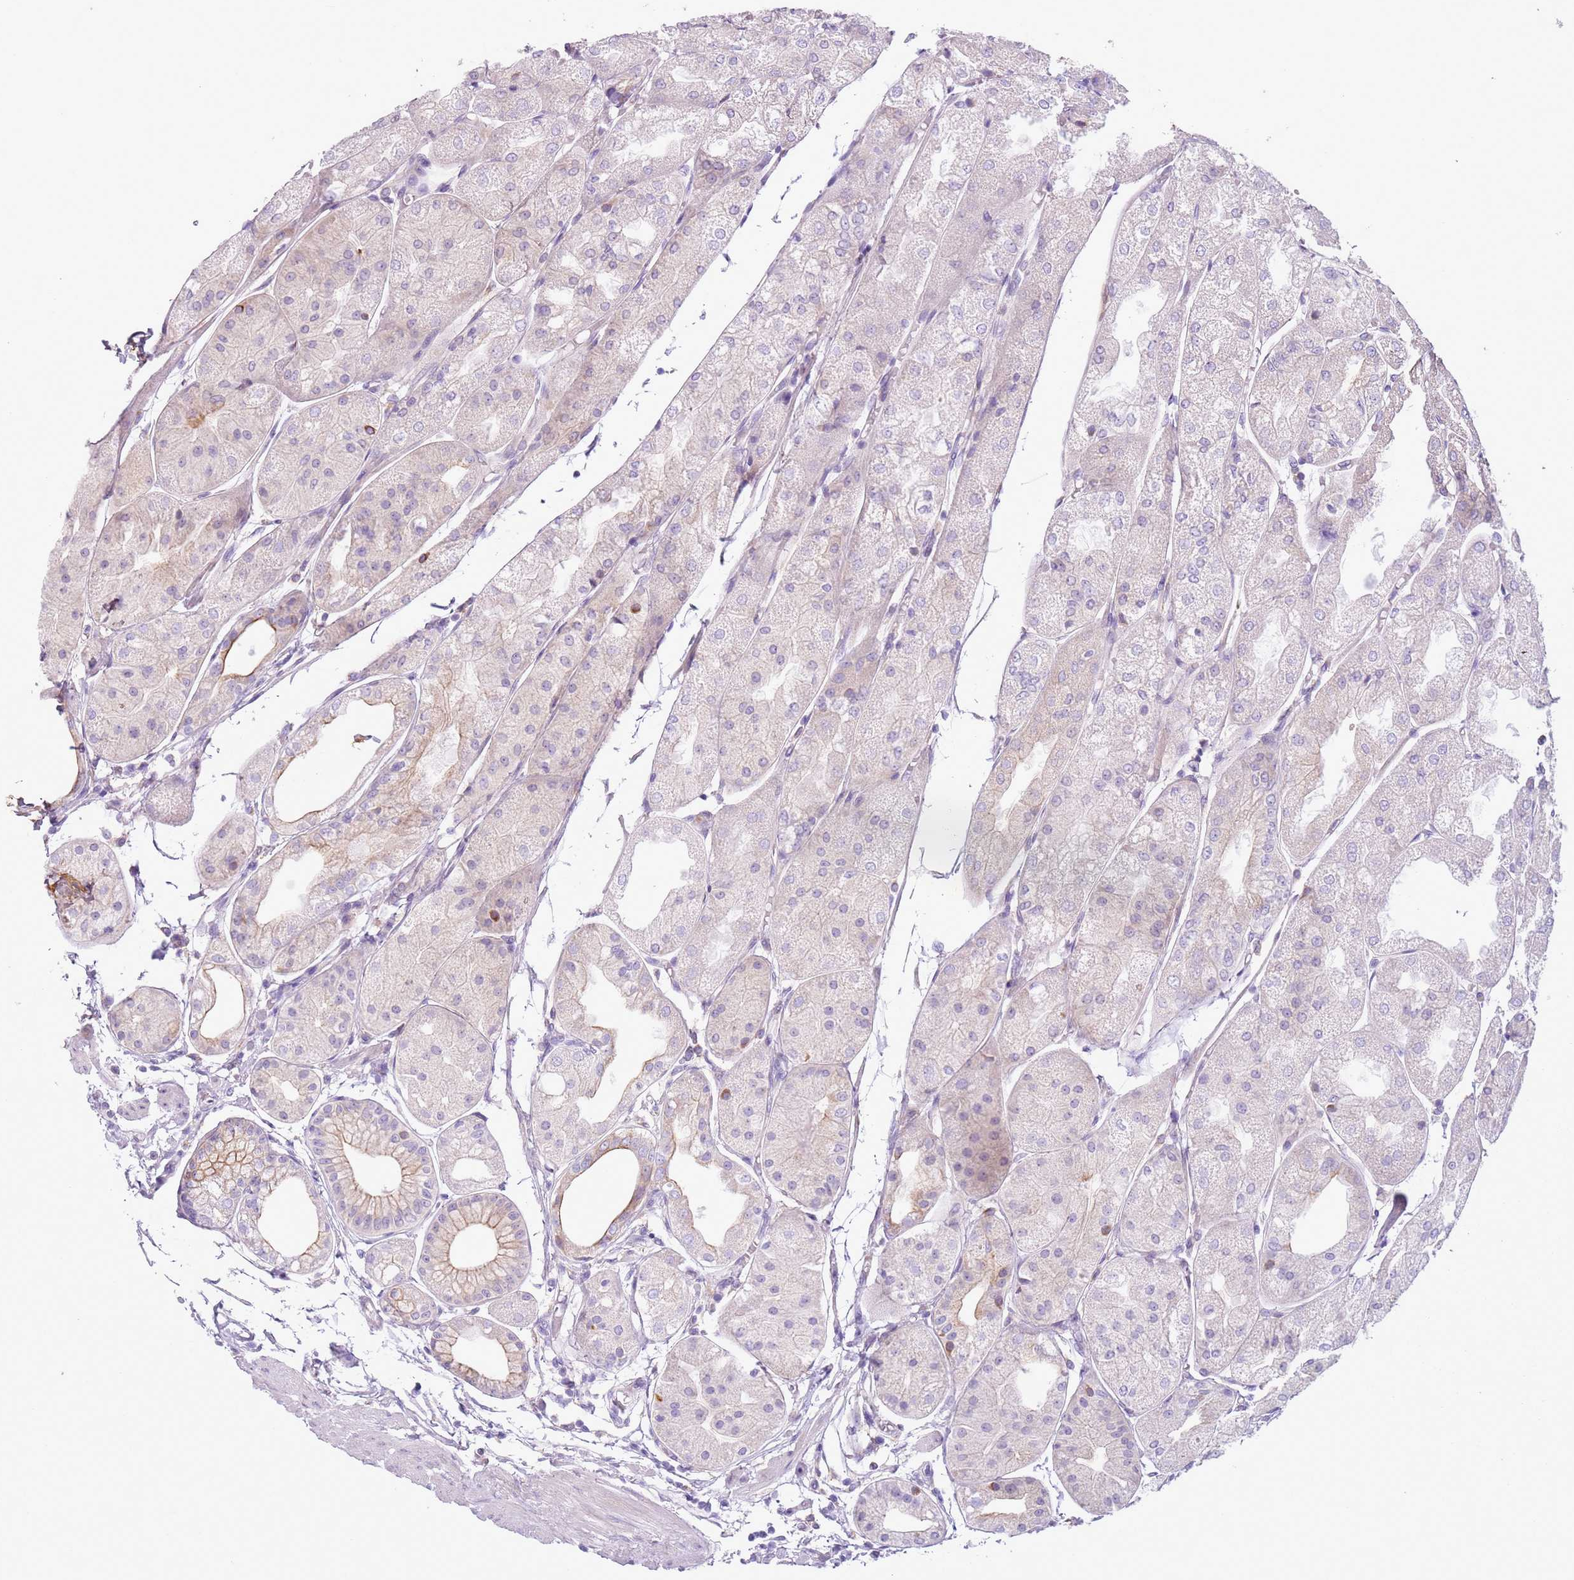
{"staining": {"intensity": "weak", "quantity": "25%-75%", "location": "cytoplasmic/membranous"}, "tissue": "stomach", "cell_type": "Glandular cells", "image_type": "normal", "snomed": [{"axis": "morphology", "description": "Normal tissue, NOS"}, {"axis": "topography", "description": "Stomach, upper"}], "caption": "Human stomach stained for a protein (brown) shows weak cytoplasmic/membranous positive positivity in about 25%-75% of glandular cells.", "gene": "OAF", "patient": {"sex": "male", "age": 72}}